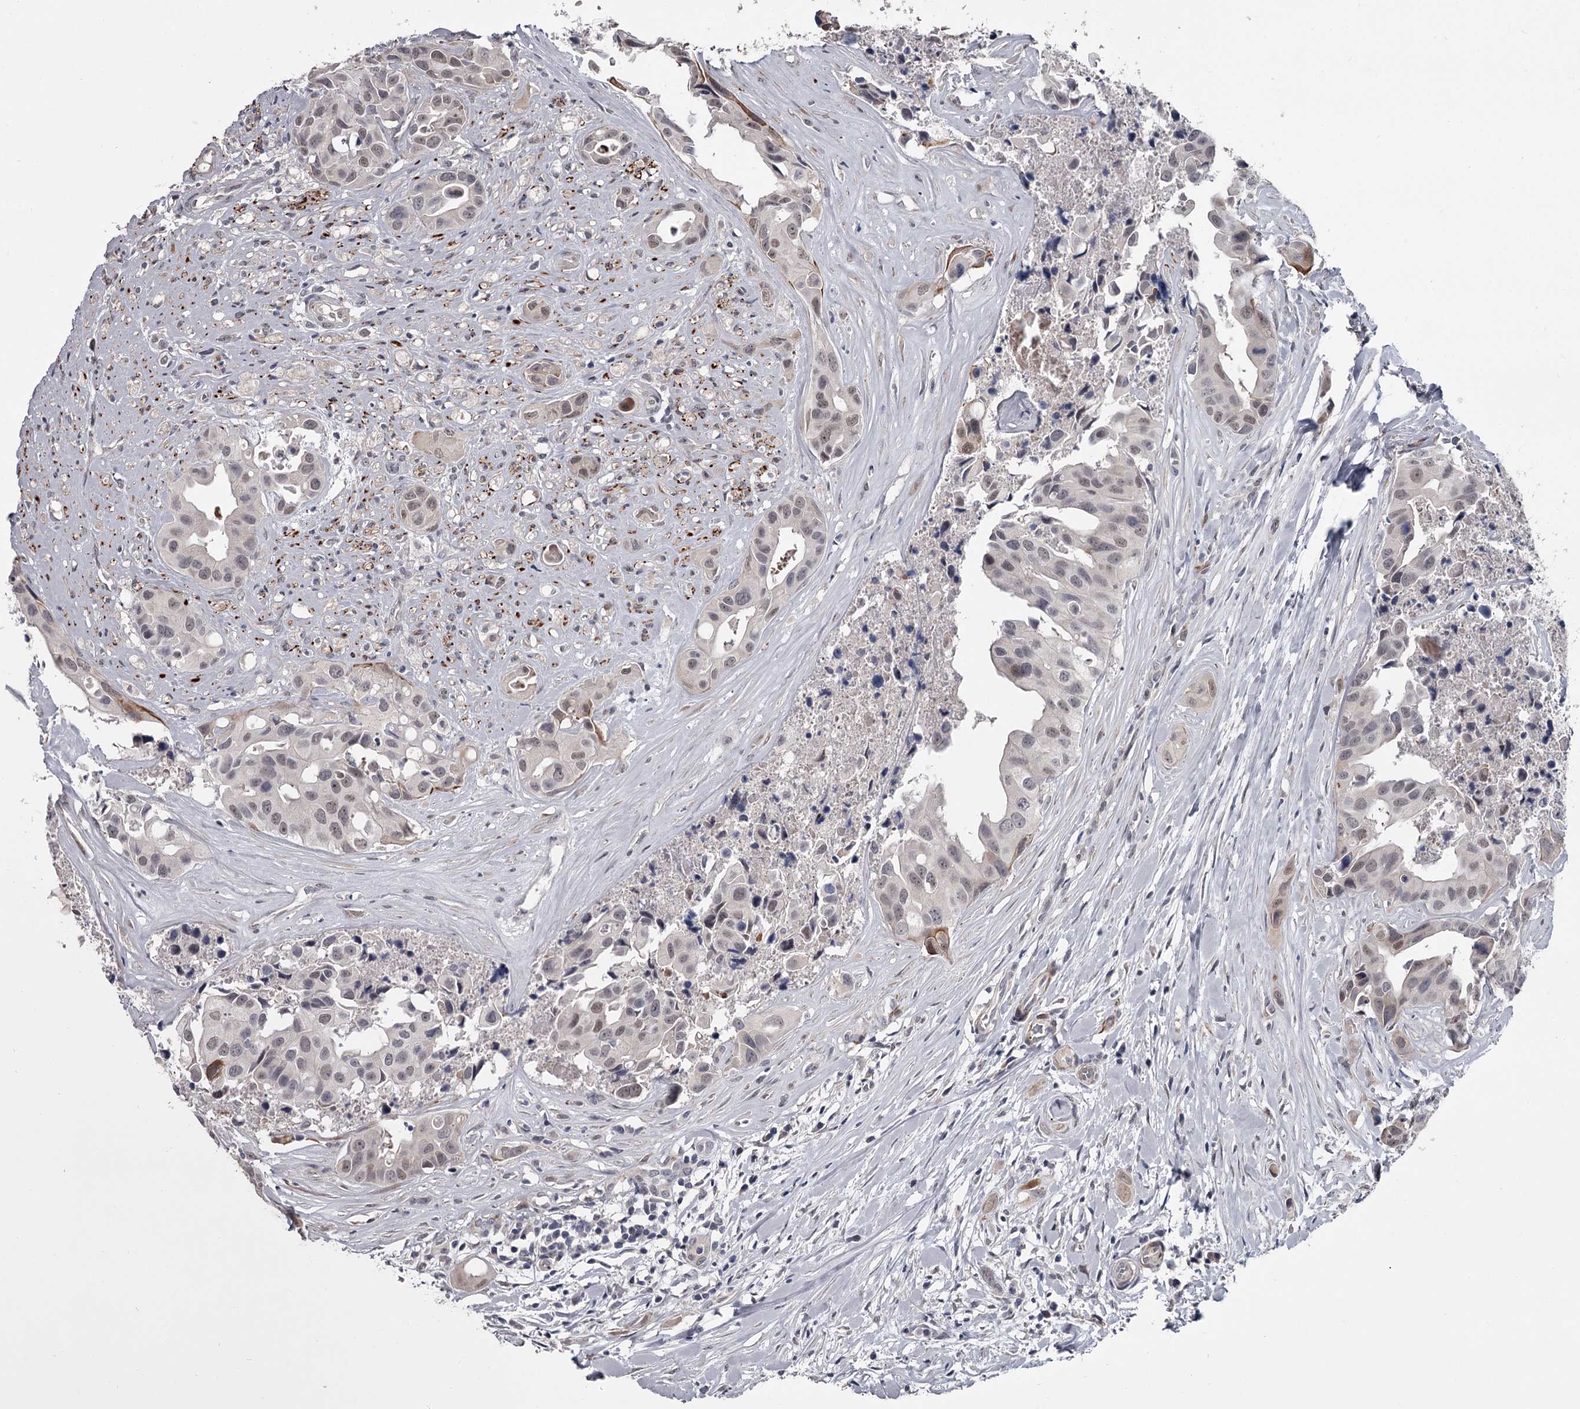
{"staining": {"intensity": "weak", "quantity": "25%-75%", "location": "nuclear"}, "tissue": "head and neck cancer", "cell_type": "Tumor cells", "image_type": "cancer", "snomed": [{"axis": "morphology", "description": "Adenocarcinoma, NOS"}, {"axis": "morphology", "description": "Adenocarcinoma, metastatic, NOS"}, {"axis": "topography", "description": "Head-Neck"}], "caption": "Immunohistochemical staining of human head and neck adenocarcinoma shows low levels of weak nuclear staining in about 25%-75% of tumor cells. (Brightfield microscopy of DAB IHC at high magnification).", "gene": "PRPF40B", "patient": {"sex": "male", "age": 75}}